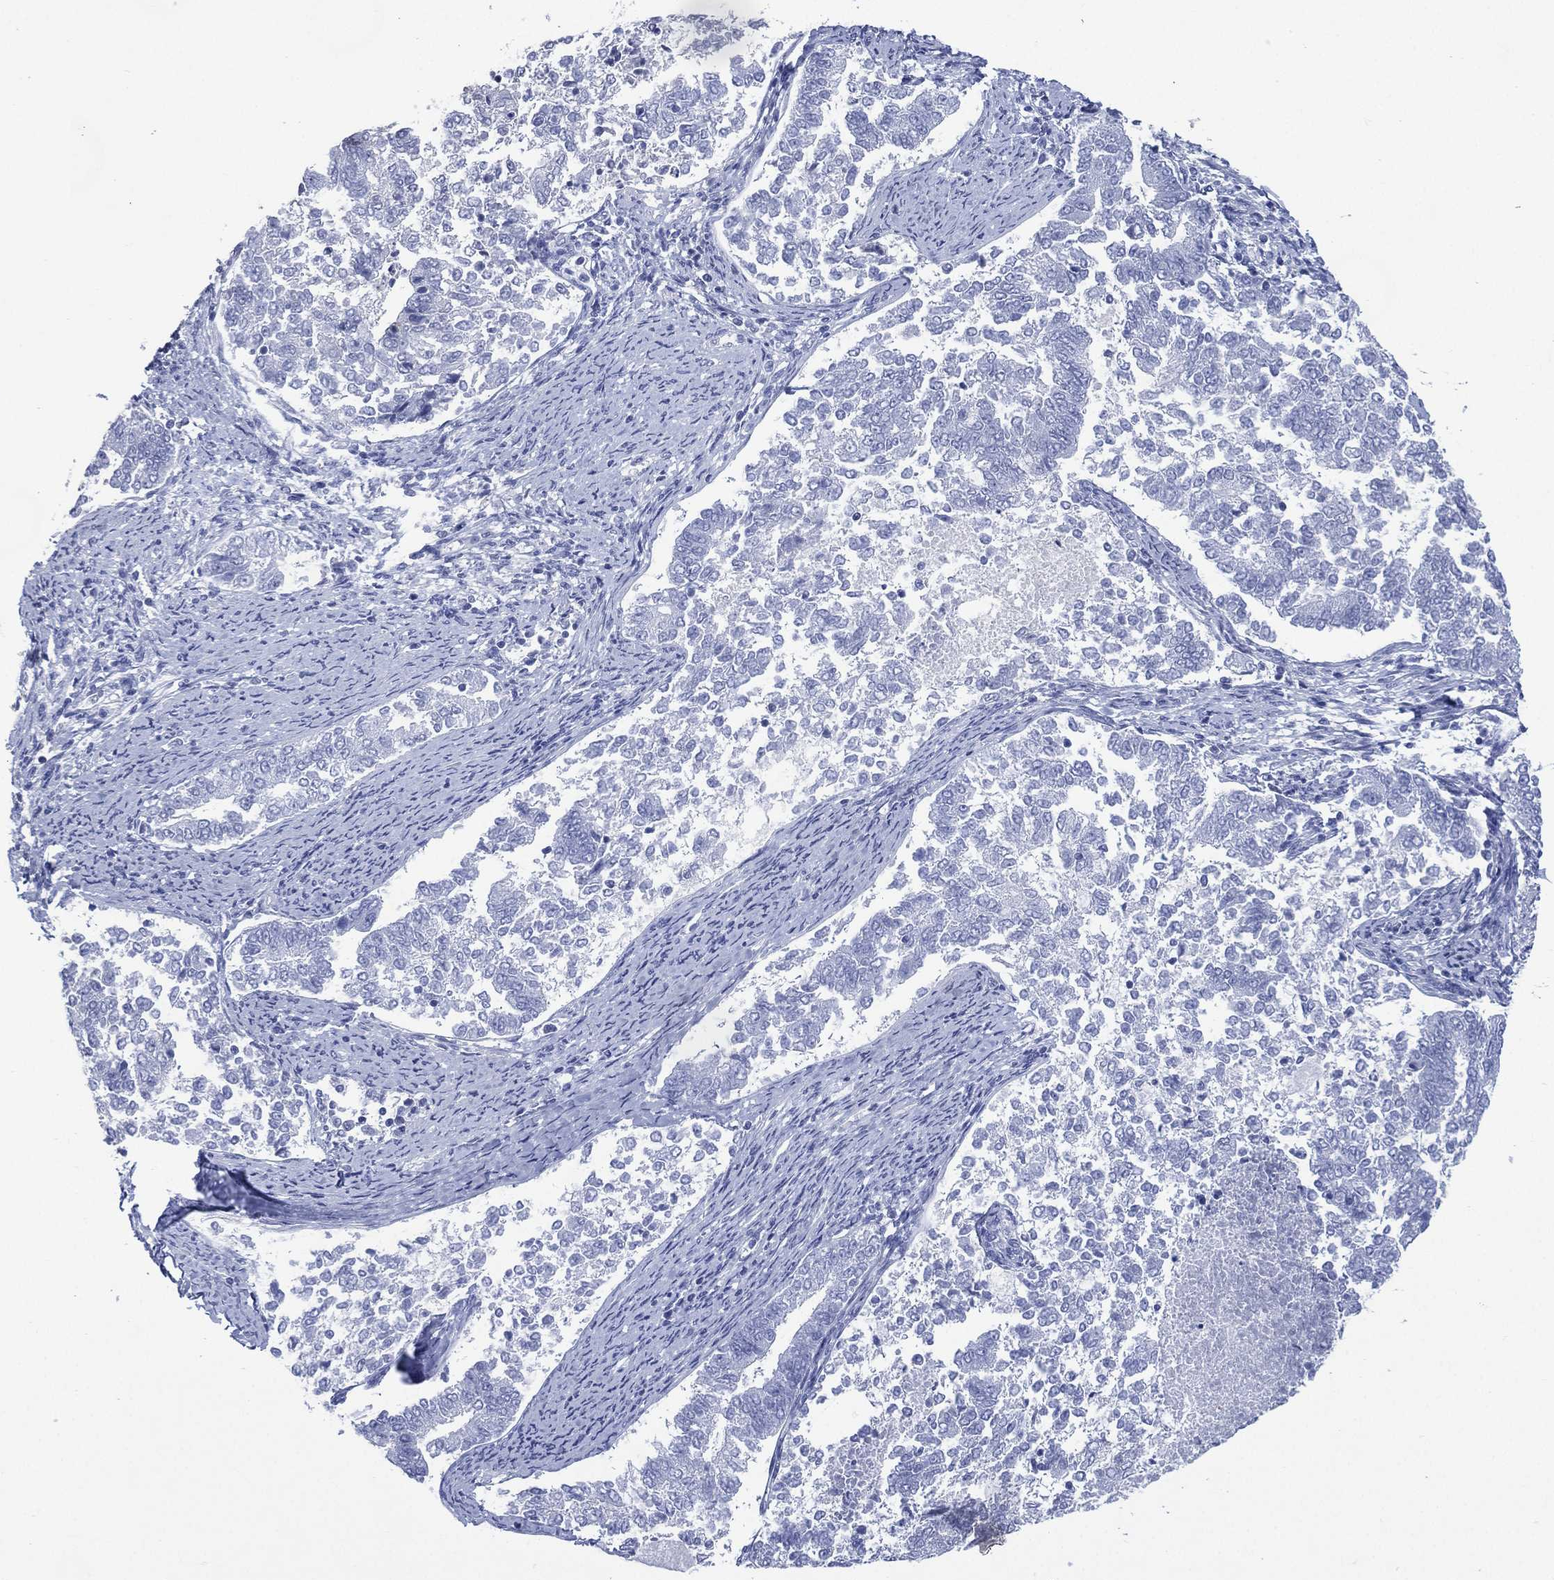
{"staining": {"intensity": "negative", "quantity": "none", "location": "none"}, "tissue": "endometrial cancer", "cell_type": "Tumor cells", "image_type": "cancer", "snomed": [{"axis": "morphology", "description": "Adenocarcinoma, NOS"}, {"axis": "topography", "description": "Endometrium"}], "caption": "Endometrial cancer was stained to show a protein in brown. There is no significant expression in tumor cells.", "gene": "TMEM247", "patient": {"sex": "female", "age": 65}}